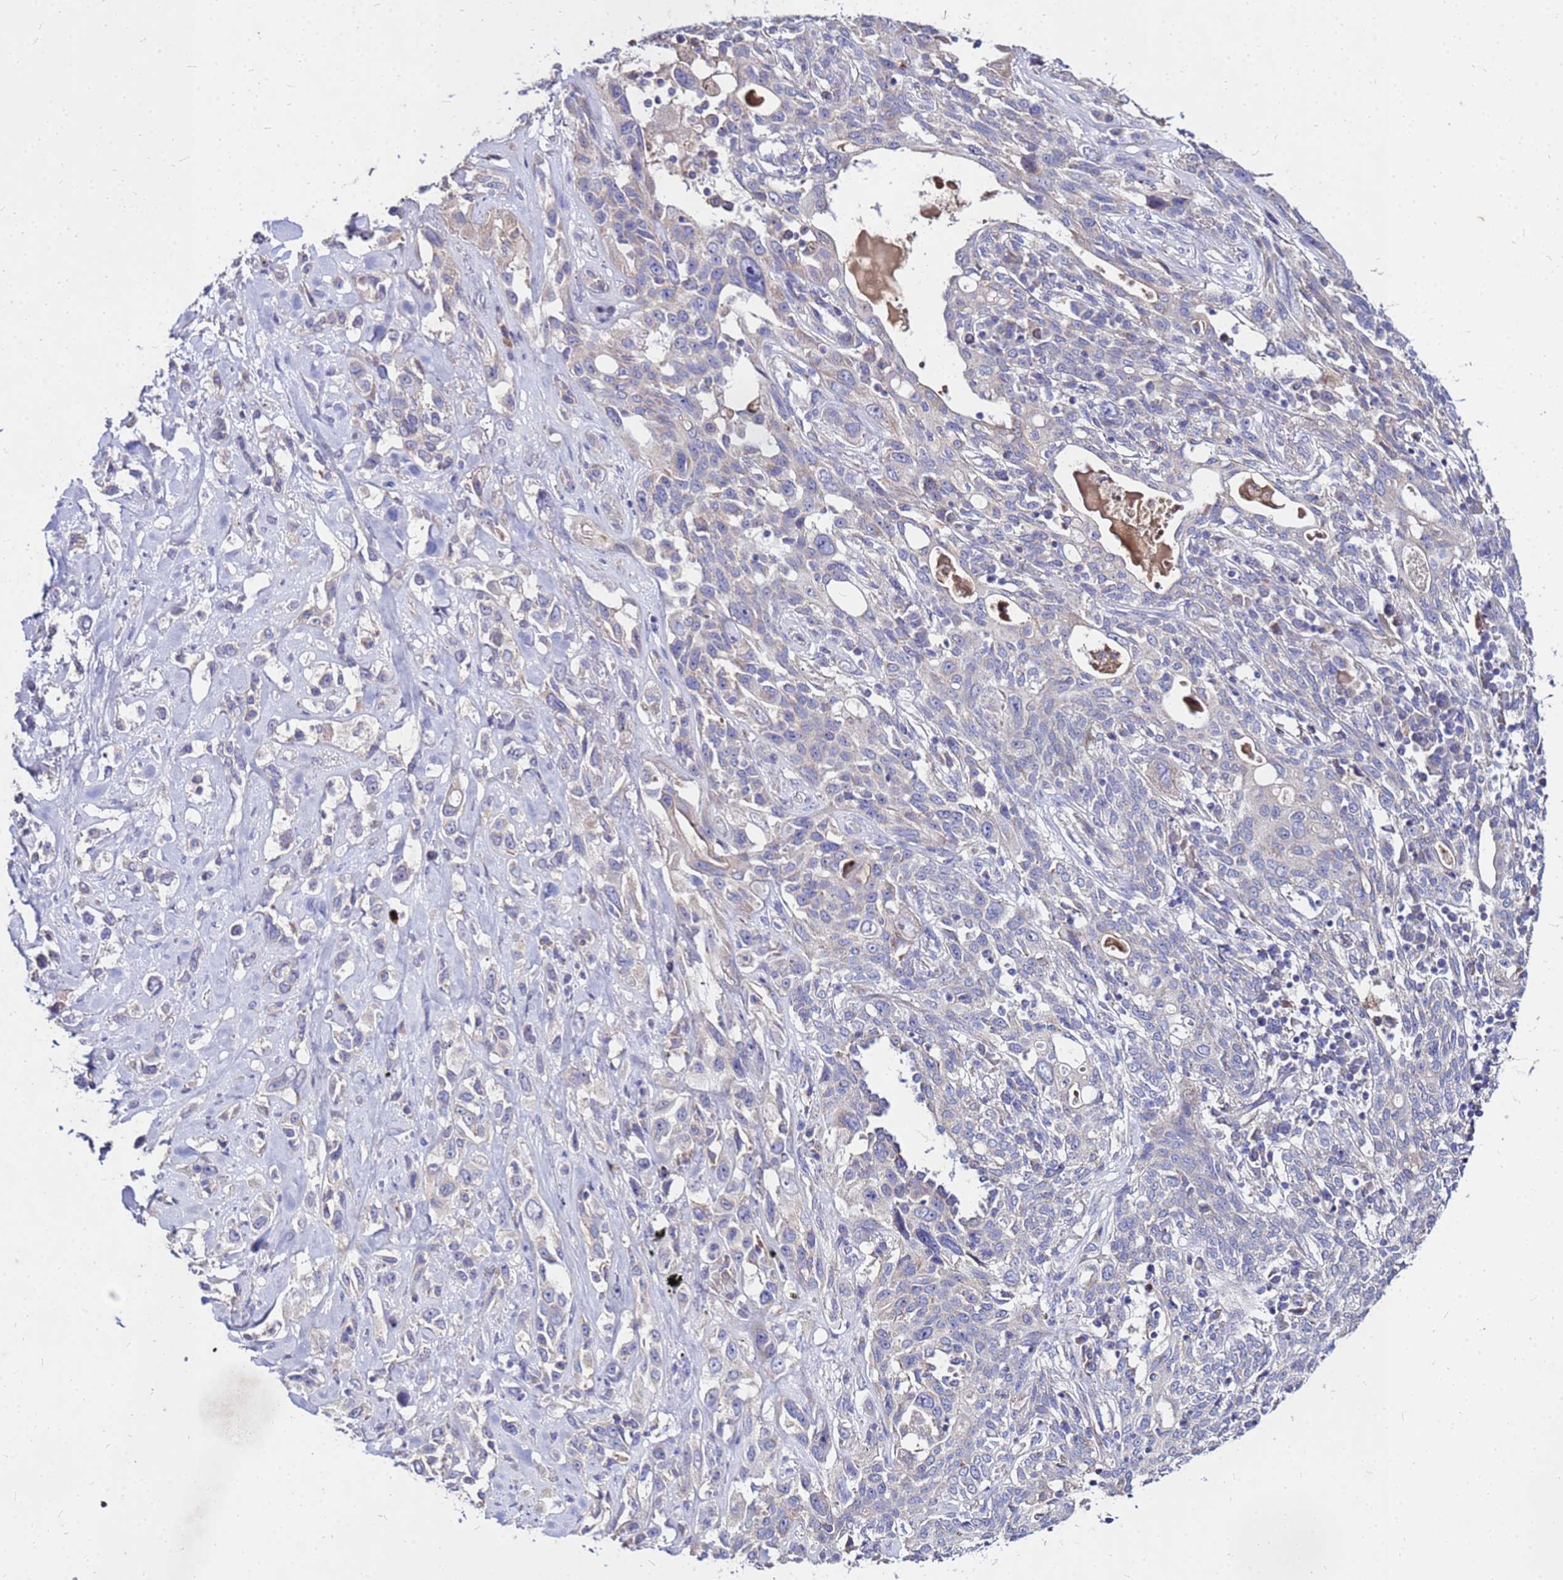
{"staining": {"intensity": "negative", "quantity": "none", "location": "none"}, "tissue": "lung cancer", "cell_type": "Tumor cells", "image_type": "cancer", "snomed": [{"axis": "morphology", "description": "Squamous cell carcinoma, NOS"}, {"axis": "topography", "description": "Lung"}], "caption": "There is no significant staining in tumor cells of lung cancer.", "gene": "COX14", "patient": {"sex": "female", "age": 70}}